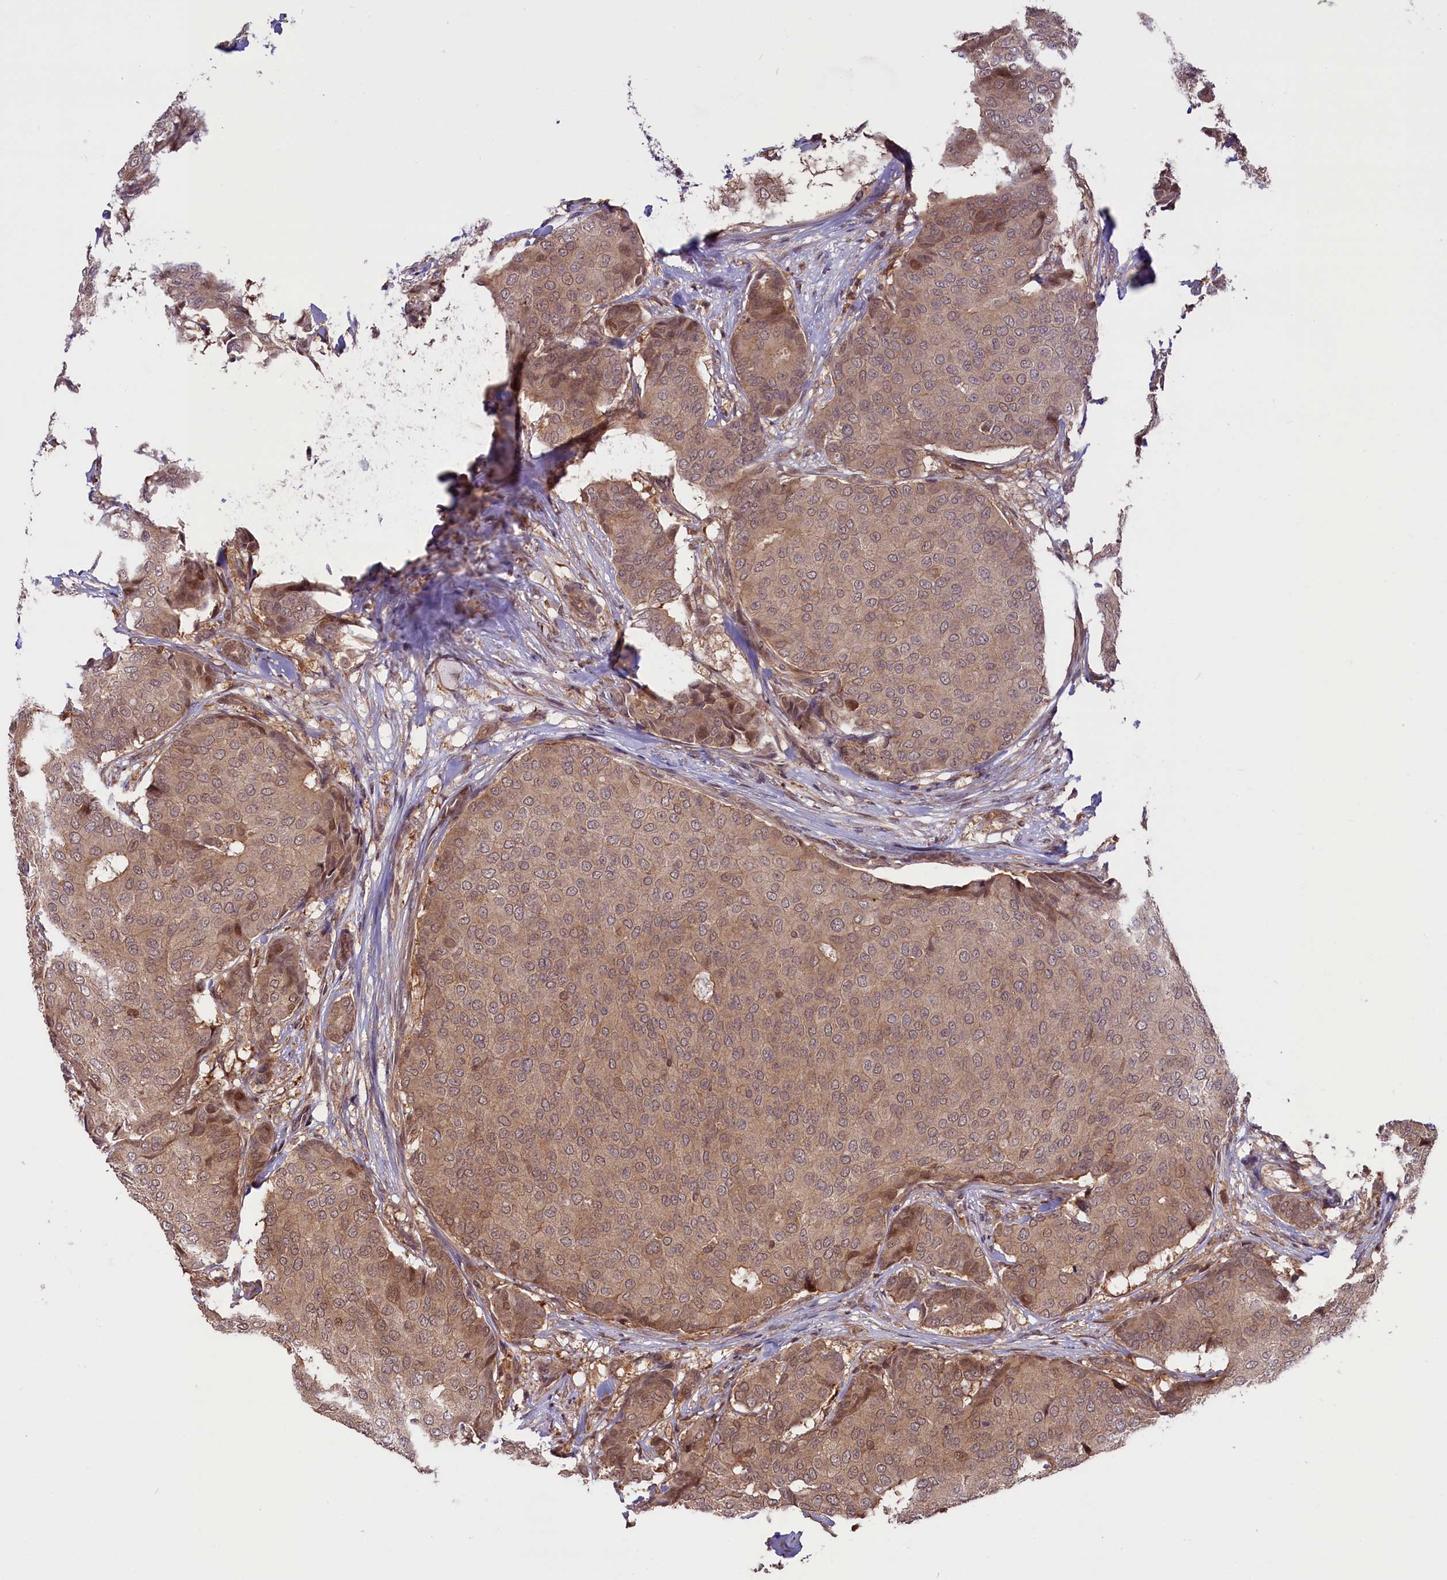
{"staining": {"intensity": "weak", "quantity": ">75%", "location": "cytoplasmic/membranous,nuclear"}, "tissue": "breast cancer", "cell_type": "Tumor cells", "image_type": "cancer", "snomed": [{"axis": "morphology", "description": "Duct carcinoma"}, {"axis": "topography", "description": "Breast"}], "caption": "Immunohistochemistry (IHC) of breast intraductal carcinoma demonstrates low levels of weak cytoplasmic/membranous and nuclear expression in approximately >75% of tumor cells.", "gene": "RIC8A", "patient": {"sex": "female", "age": 75}}